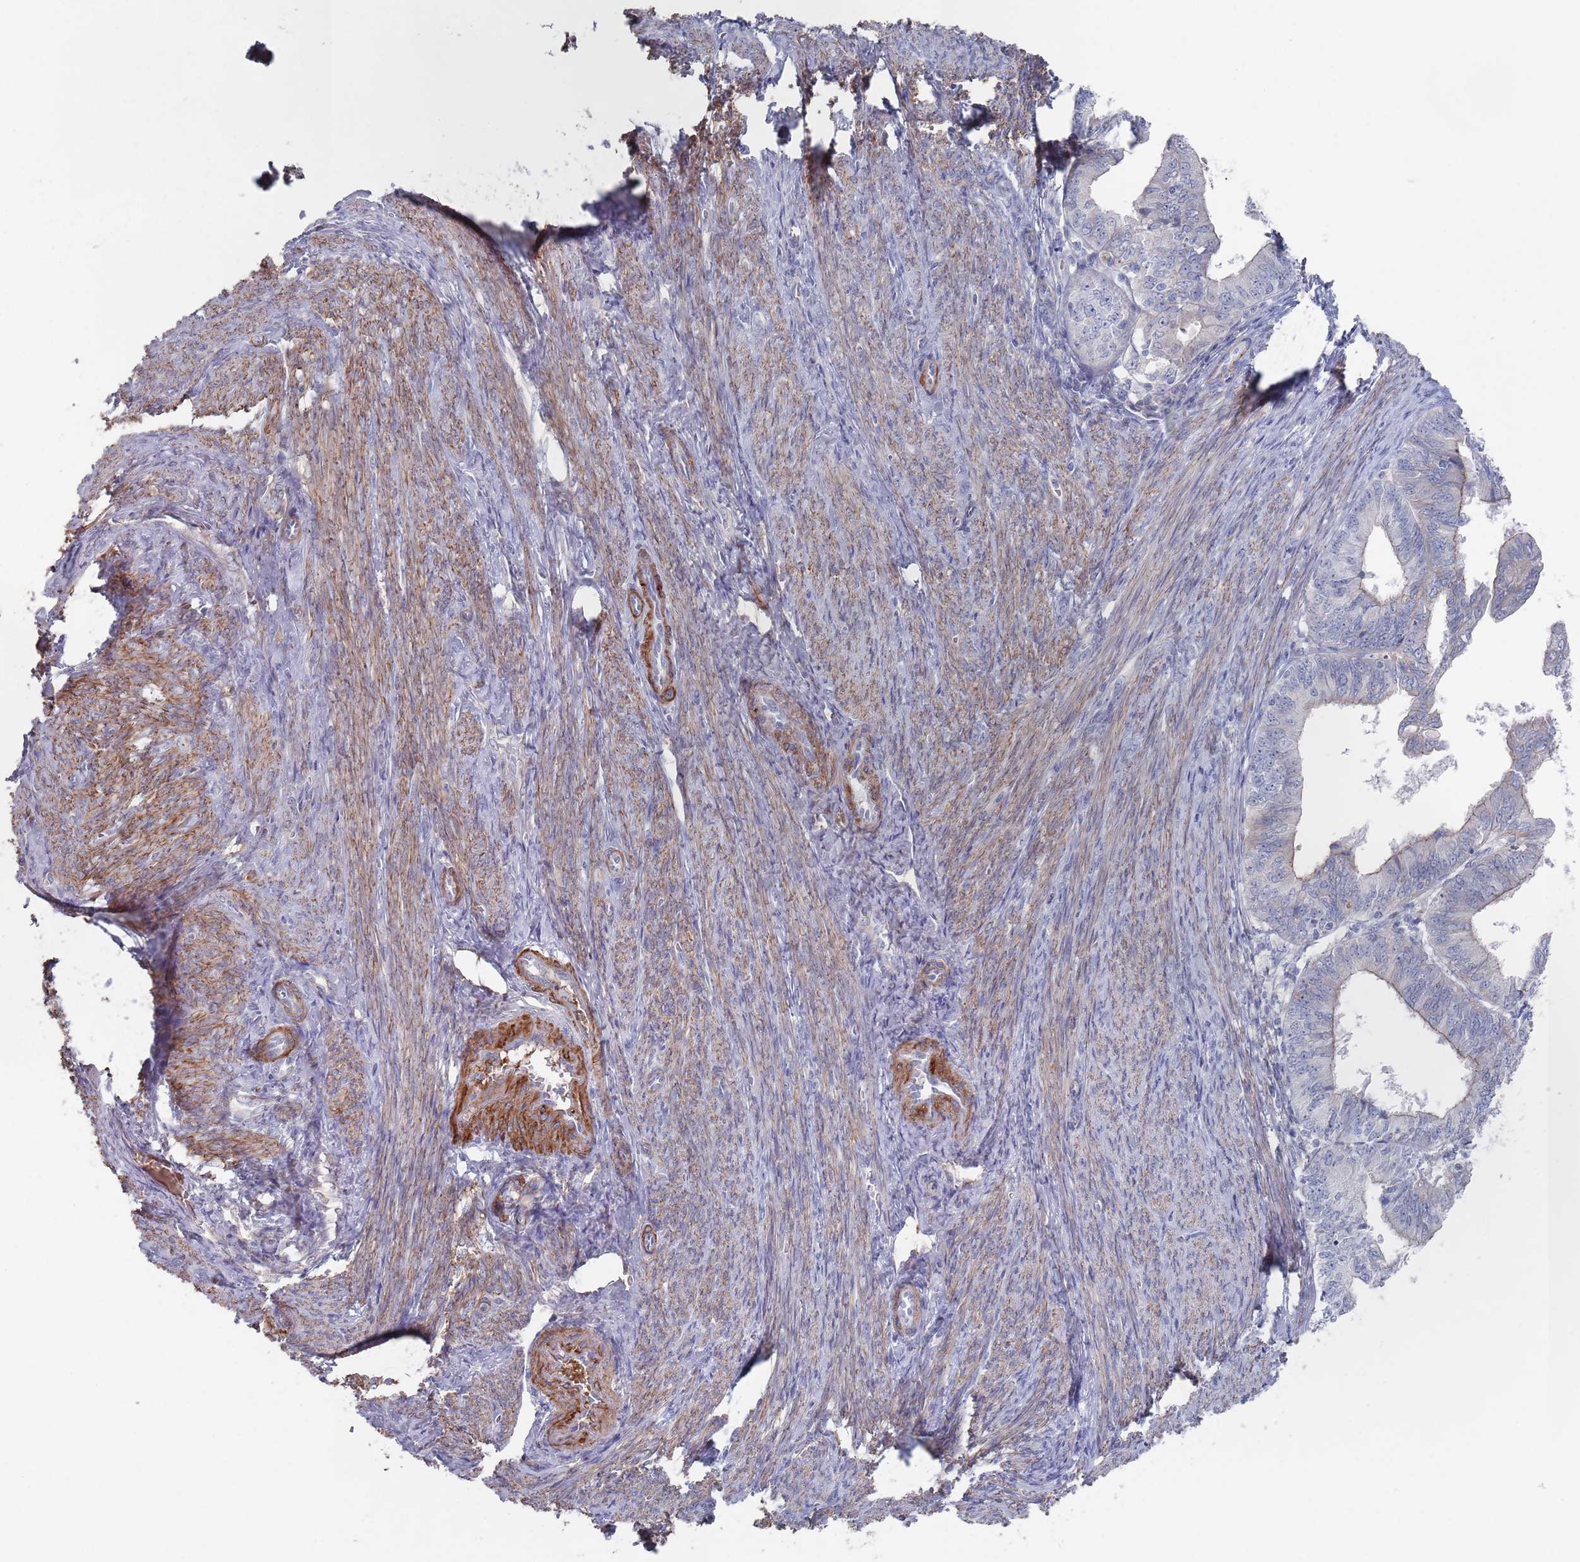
{"staining": {"intensity": "moderate", "quantity": "25%-75%", "location": "cytoplasmic/membranous"}, "tissue": "endometrial cancer", "cell_type": "Tumor cells", "image_type": "cancer", "snomed": [{"axis": "morphology", "description": "Adenocarcinoma, NOS"}, {"axis": "topography", "description": "Endometrium"}], "caption": "This is an image of immunohistochemistry (IHC) staining of endometrial cancer, which shows moderate positivity in the cytoplasmic/membranous of tumor cells.", "gene": "PLEKHA4", "patient": {"sex": "female", "age": 56}}